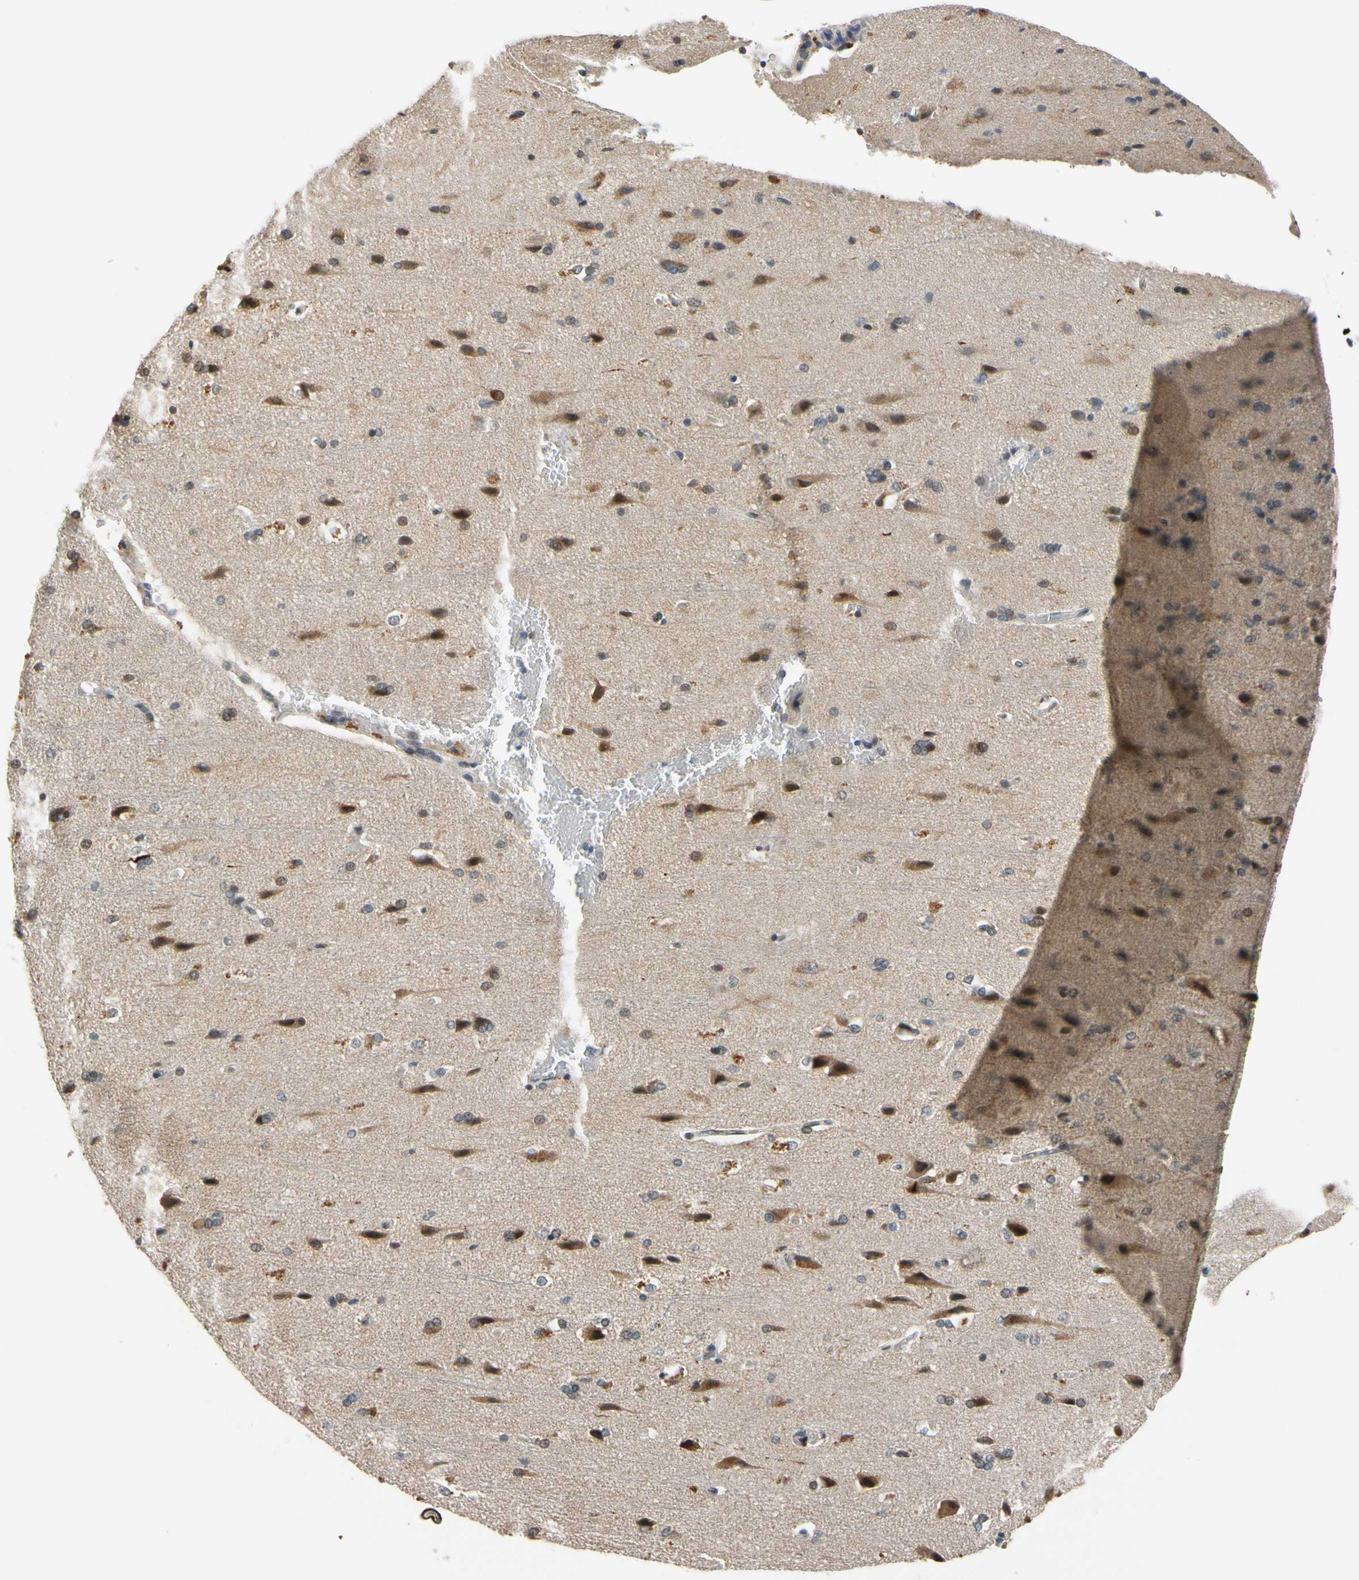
{"staining": {"intensity": "weak", "quantity": "25%-75%", "location": "cytoplasmic/membranous"}, "tissue": "cerebral cortex", "cell_type": "Endothelial cells", "image_type": "normal", "snomed": [{"axis": "morphology", "description": "Normal tissue, NOS"}, {"axis": "topography", "description": "Cerebral cortex"}], "caption": "Brown immunohistochemical staining in normal cerebral cortex shows weak cytoplasmic/membranous expression in approximately 25%-75% of endothelial cells.", "gene": "SLC27A6", "patient": {"sex": "male", "age": 62}}